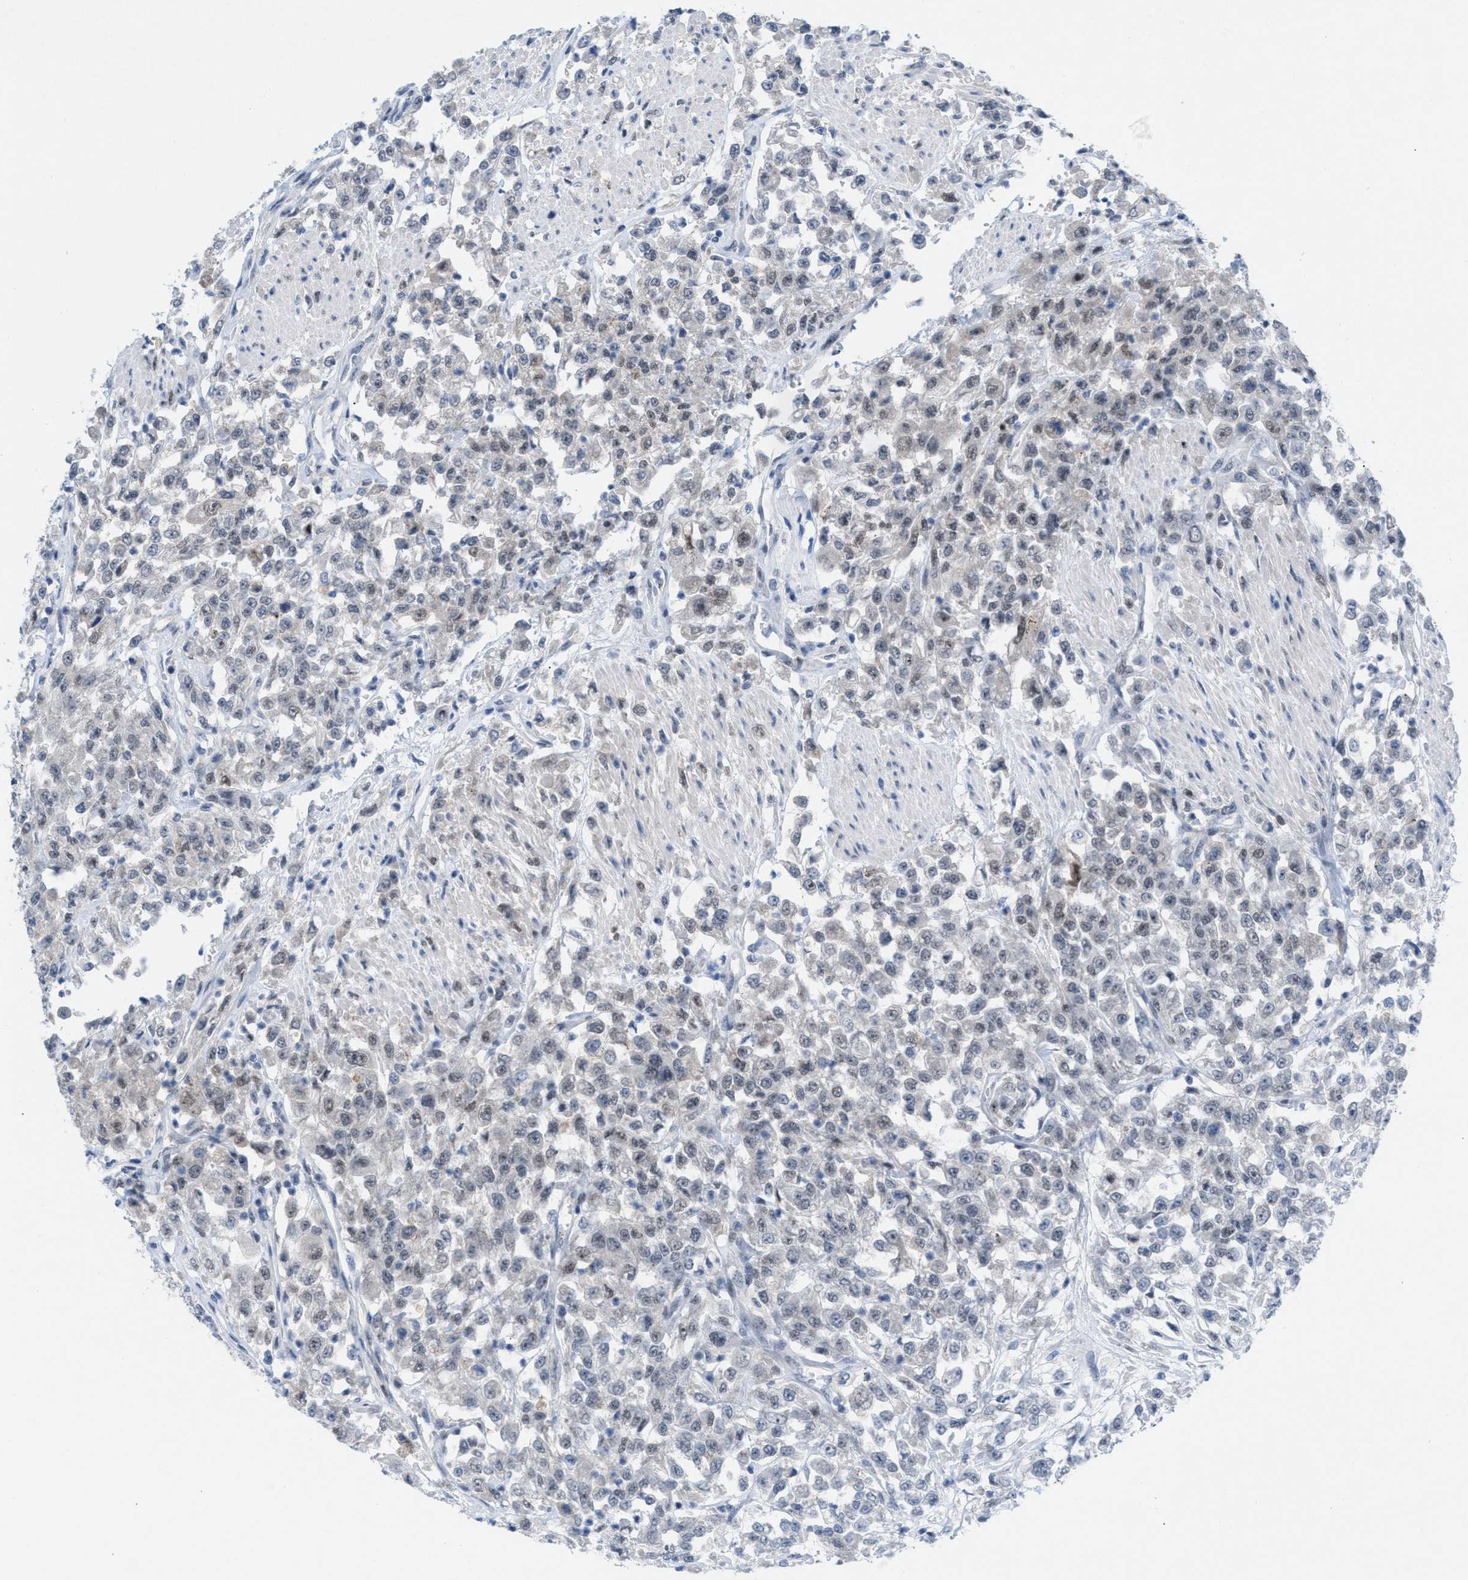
{"staining": {"intensity": "weak", "quantity": "25%-75%", "location": "nuclear"}, "tissue": "urothelial cancer", "cell_type": "Tumor cells", "image_type": "cancer", "snomed": [{"axis": "morphology", "description": "Urothelial carcinoma, High grade"}, {"axis": "topography", "description": "Urinary bladder"}], "caption": "IHC (DAB) staining of high-grade urothelial carcinoma displays weak nuclear protein expression in approximately 25%-75% of tumor cells. The staining was performed using DAB (3,3'-diaminobenzidine) to visualize the protein expression in brown, while the nuclei were stained in blue with hematoxylin (Magnification: 20x).", "gene": "WIPI2", "patient": {"sex": "male", "age": 46}}